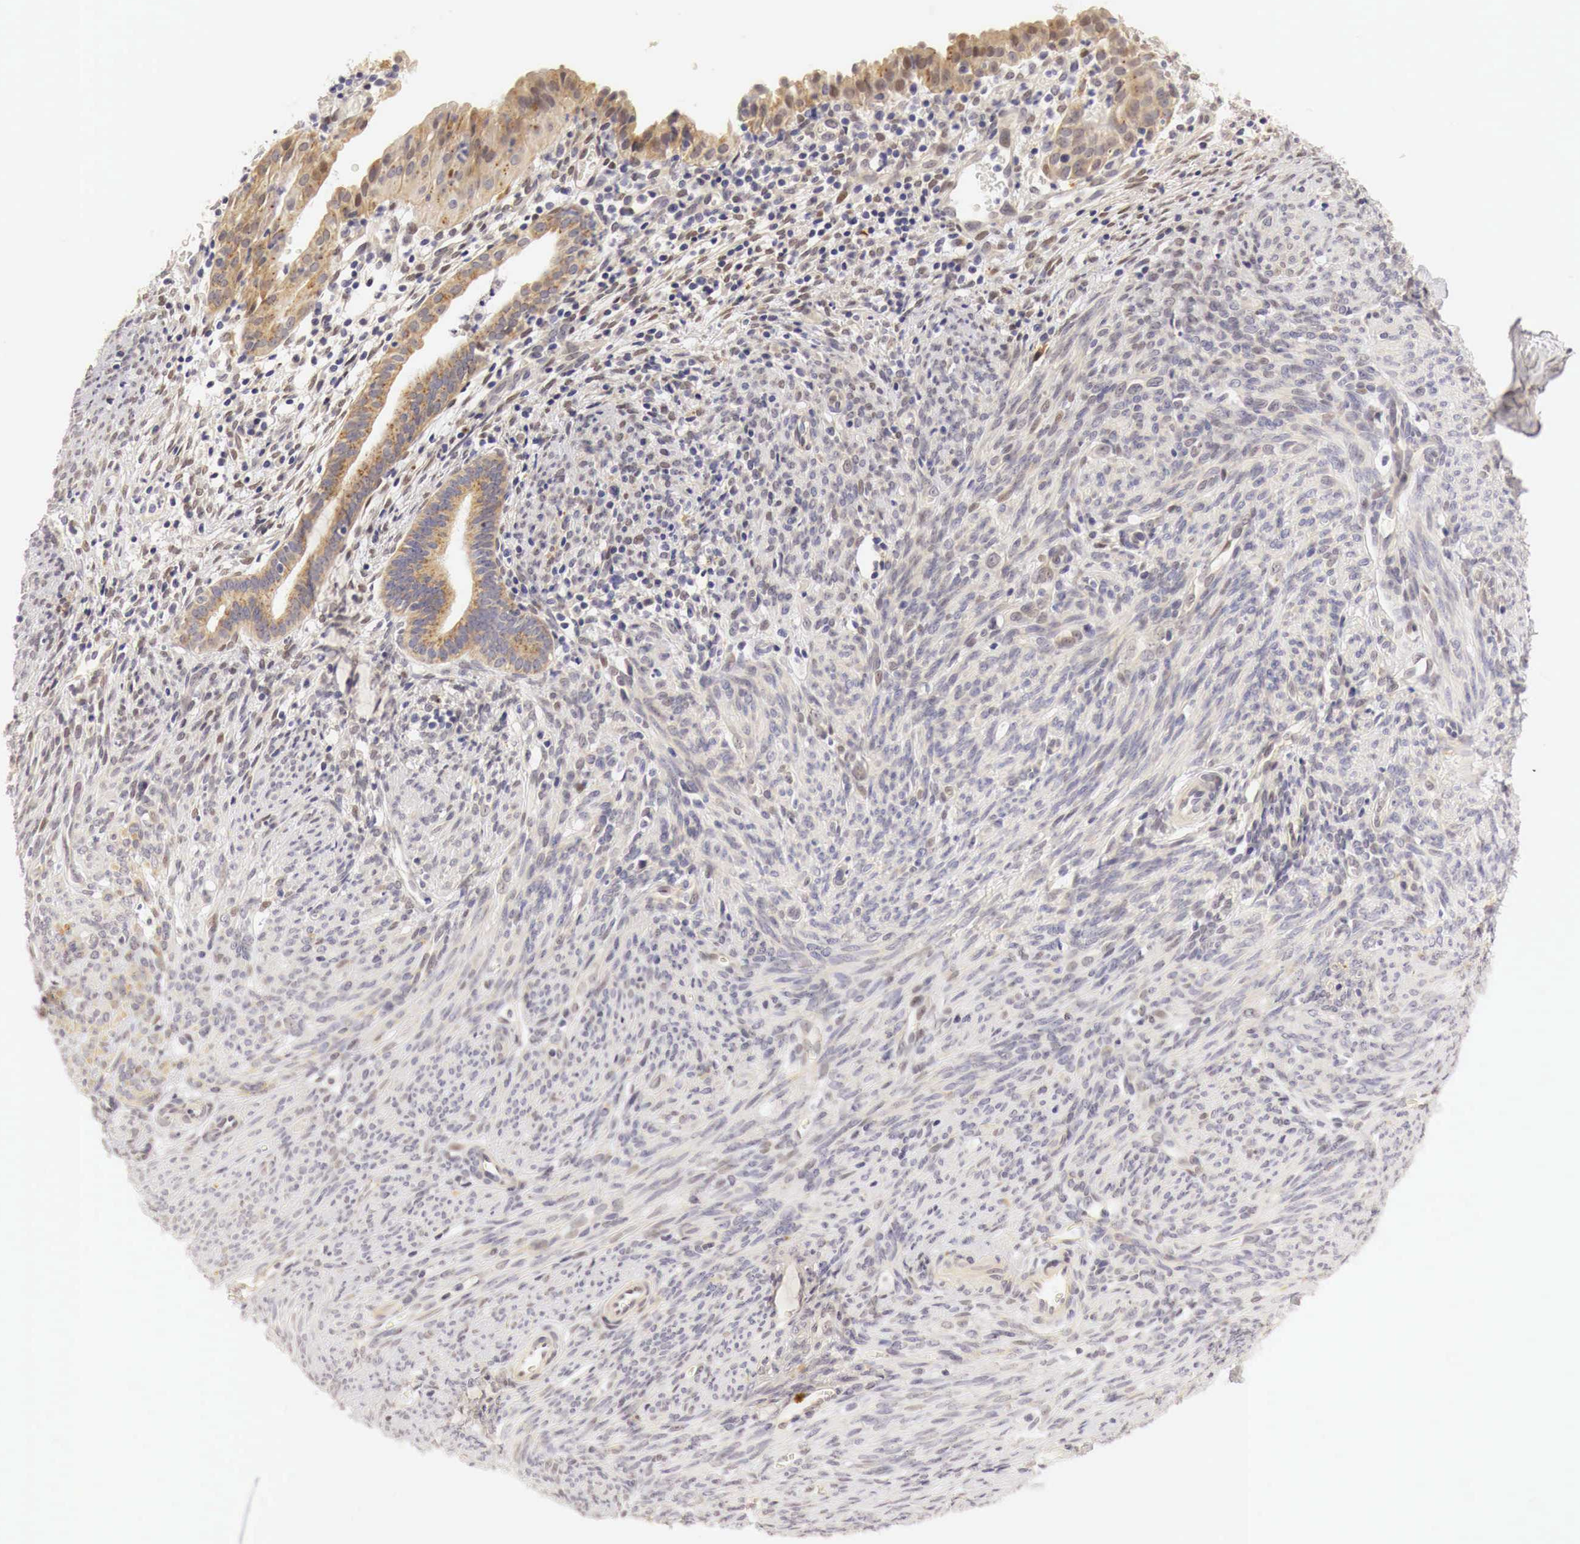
{"staining": {"intensity": "weak", "quantity": "<25%", "location": "cytoplasmic/membranous"}, "tissue": "endometrium", "cell_type": "Cells in endometrial stroma", "image_type": "normal", "snomed": [{"axis": "morphology", "description": "Normal tissue, NOS"}, {"axis": "topography", "description": "Uterus"}], "caption": "Immunohistochemical staining of normal human endometrium reveals no significant expression in cells in endometrial stroma.", "gene": "CASP3", "patient": {"sex": "female", "age": 83}}